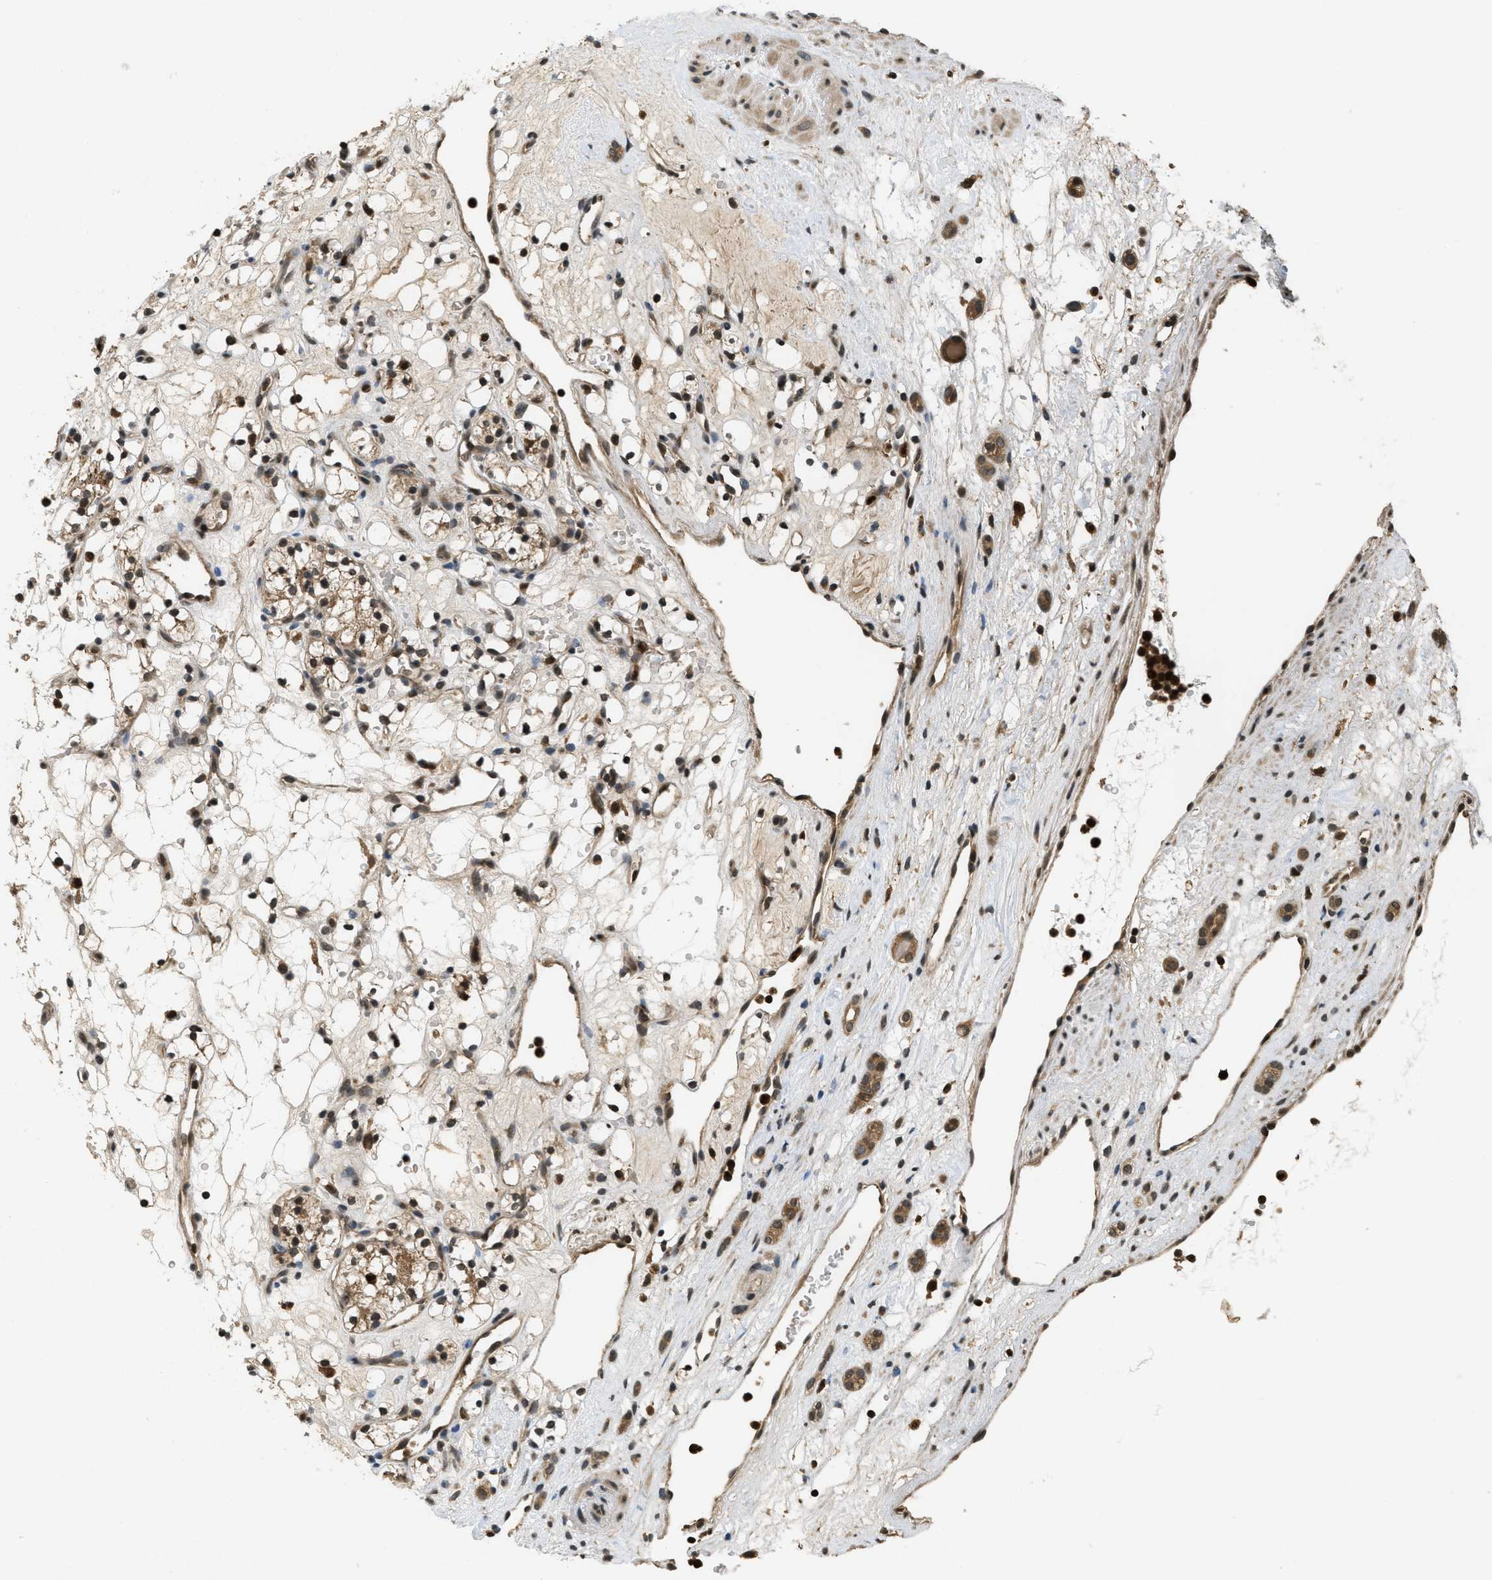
{"staining": {"intensity": "strong", "quantity": ">75%", "location": "cytoplasmic/membranous,nuclear"}, "tissue": "renal cancer", "cell_type": "Tumor cells", "image_type": "cancer", "snomed": [{"axis": "morphology", "description": "Adenocarcinoma, NOS"}, {"axis": "topography", "description": "Kidney"}], "caption": "Protein staining of renal cancer (adenocarcinoma) tissue displays strong cytoplasmic/membranous and nuclear positivity in approximately >75% of tumor cells.", "gene": "ATG7", "patient": {"sex": "female", "age": 60}}